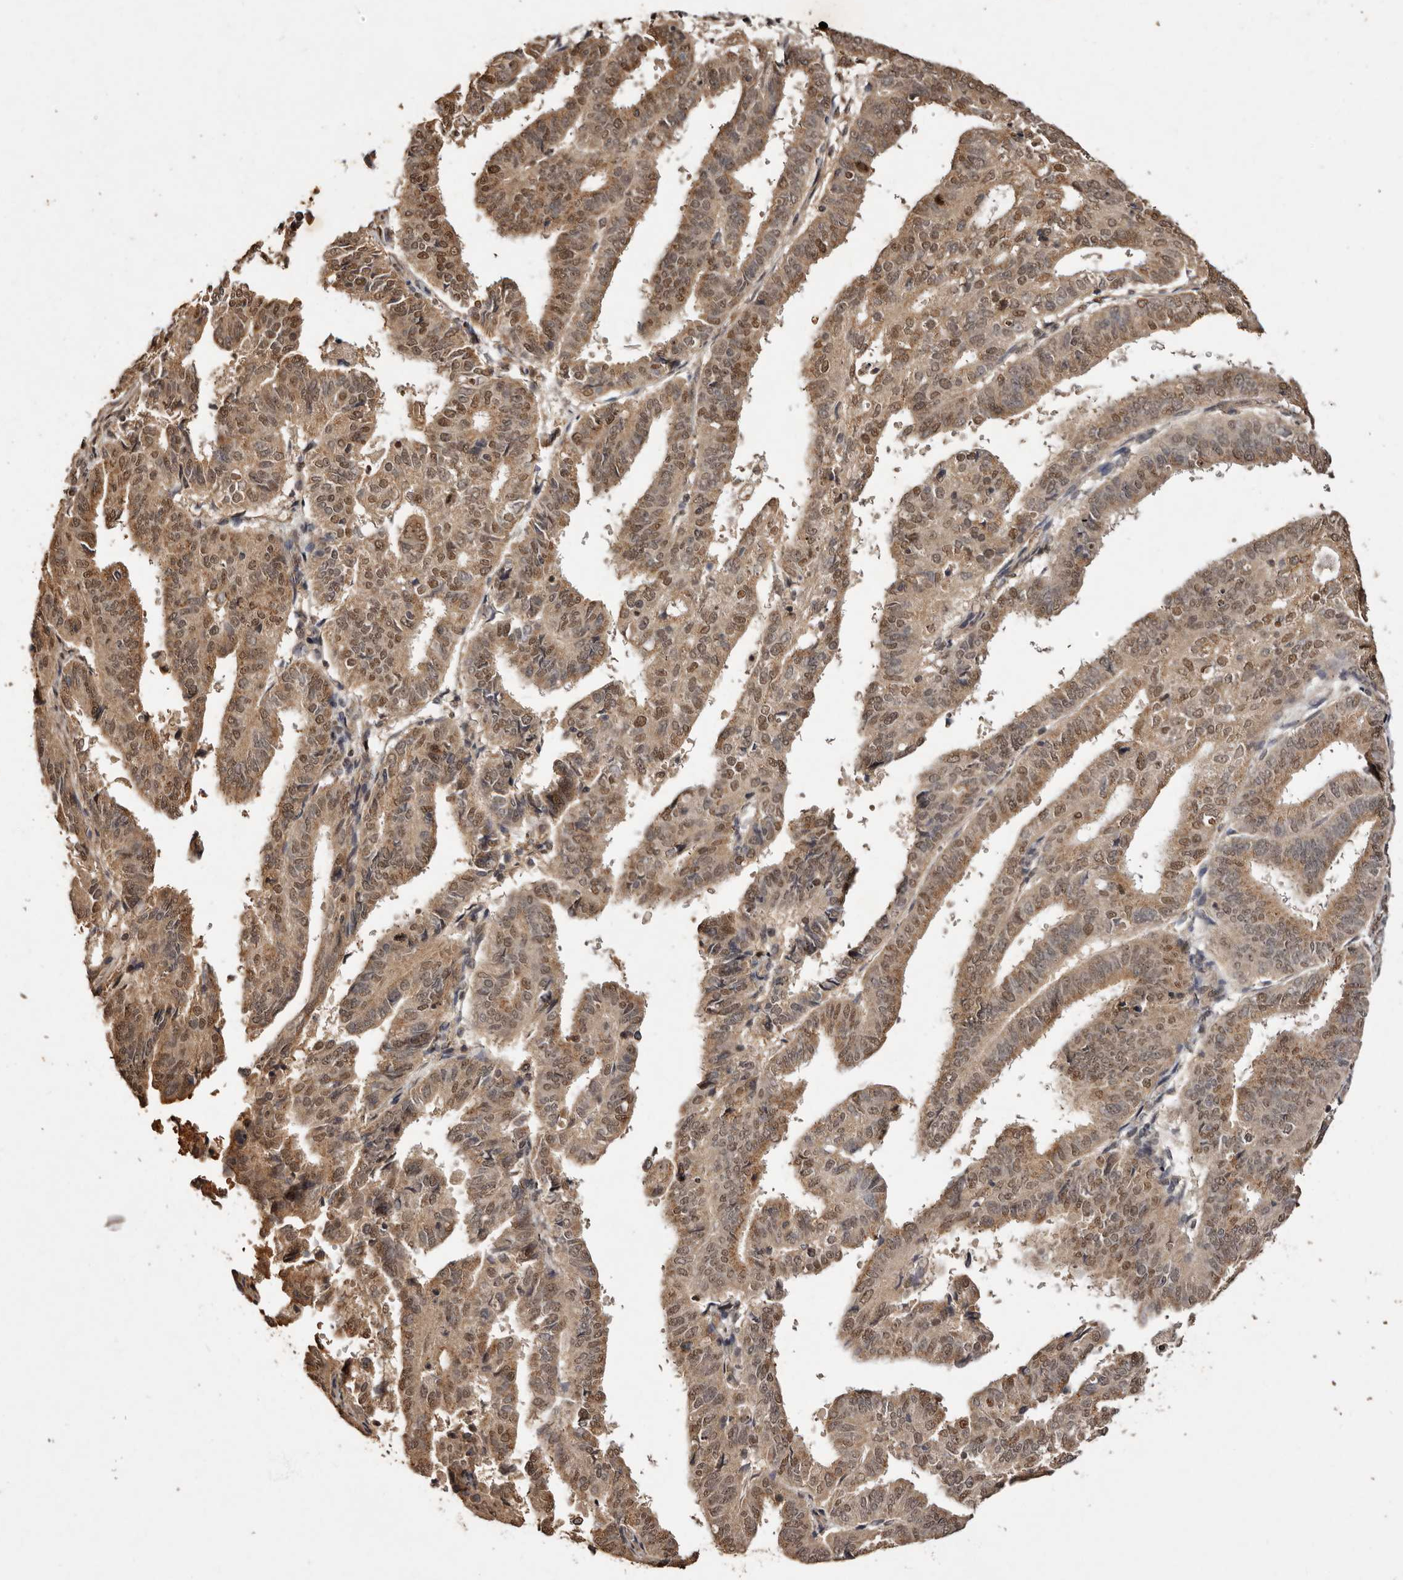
{"staining": {"intensity": "moderate", "quantity": ">75%", "location": "cytoplasmic/membranous,nuclear"}, "tissue": "endometrial cancer", "cell_type": "Tumor cells", "image_type": "cancer", "snomed": [{"axis": "morphology", "description": "Adenocarcinoma, NOS"}, {"axis": "topography", "description": "Uterus"}], "caption": "Adenocarcinoma (endometrial) stained with DAB (3,3'-diaminobenzidine) immunohistochemistry exhibits medium levels of moderate cytoplasmic/membranous and nuclear staining in about >75% of tumor cells. (brown staining indicates protein expression, while blue staining denotes nuclei).", "gene": "NOTCH1", "patient": {"sex": "female", "age": 77}}